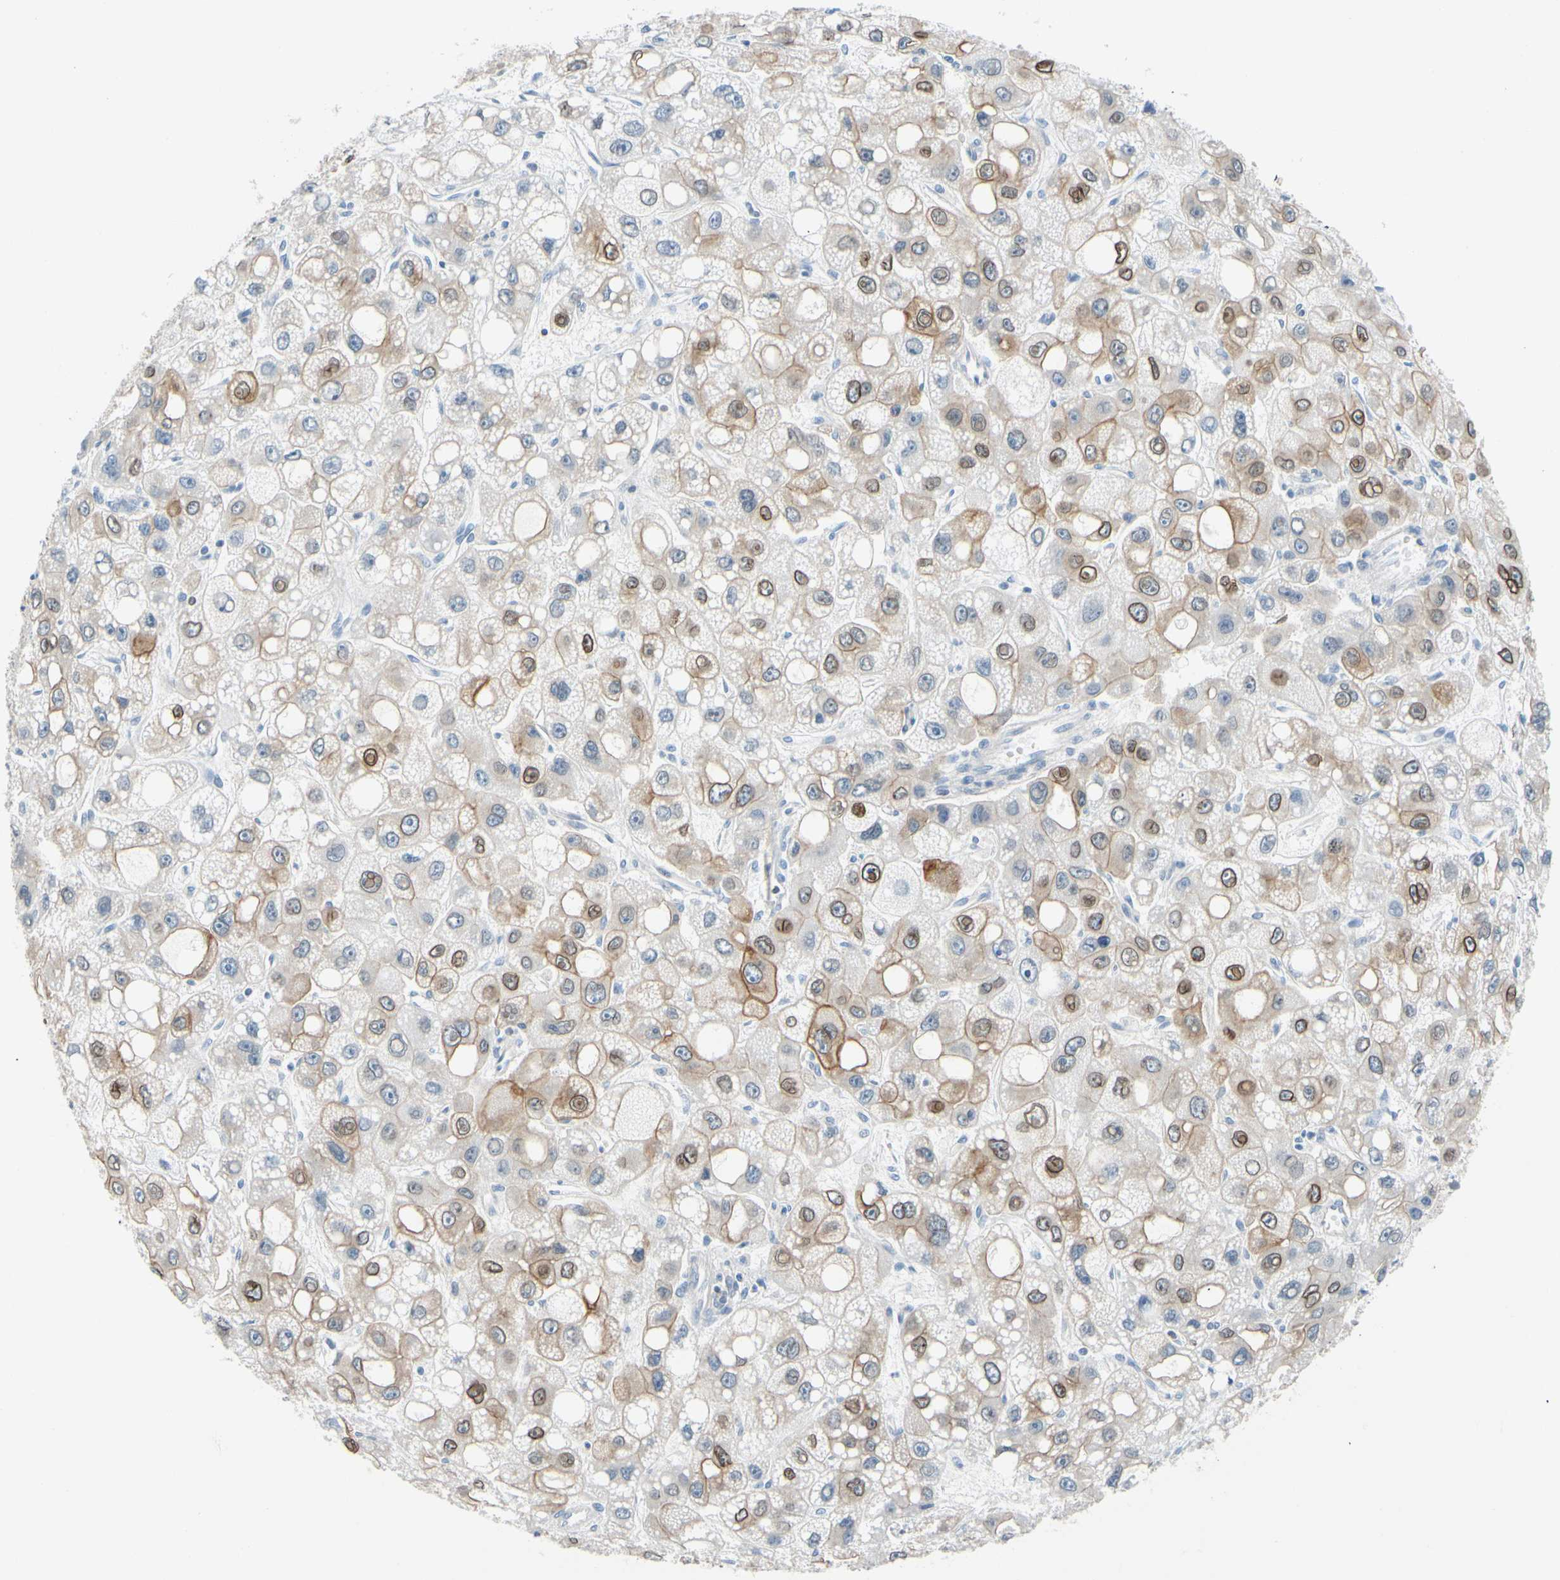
{"staining": {"intensity": "moderate", "quantity": ">75%", "location": "cytoplasmic/membranous,nuclear"}, "tissue": "liver cancer", "cell_type": "Tumor cells", "image_type": "cancer", "snomed": [{"axis": "morphology", "description": "Carcinoma, Hepatocellular, NOS"}, {"axis": "topography", "description": "Liver"}], "caption": "DAB (3,3'-diaminobenzidine) immunohistochemical staining of human hepatocellular carcinoma (liver) displays moderate cytoplasmic/membranous and nuclear protein staining in approximately >75% of tumor cells. (DAB (3,3'-diaminobenzidine) = brown stain, brightfield microscopy at high magnification).", "gene": "ZNF132", "patient": {"sex": "male", "age": 55}}